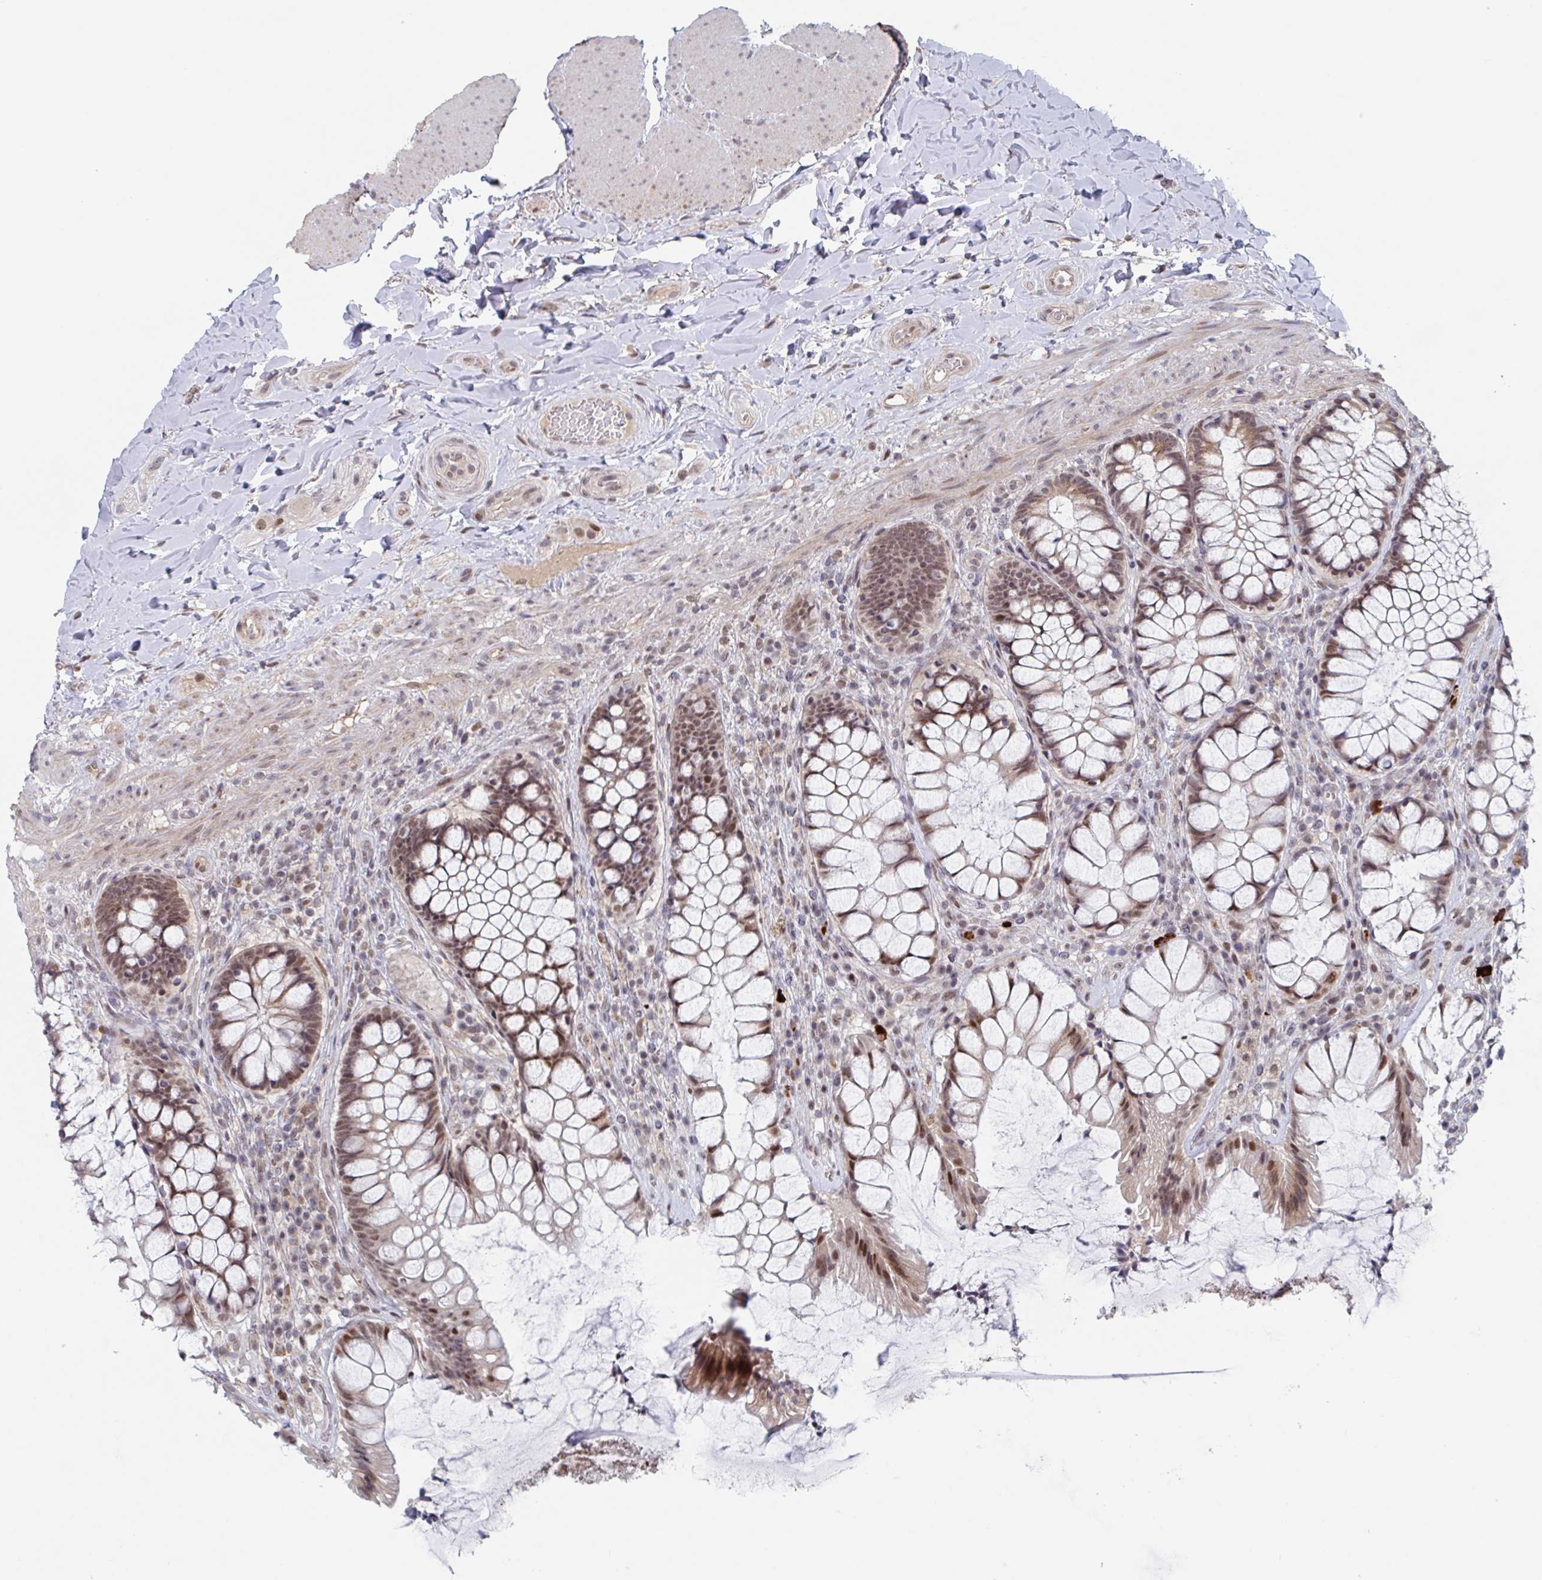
{"staining": {"intensity": "moderate", "quantity": ">75%", "location": "cytoplasmic/membranous,nuclear"}, "tissue": "rectum", "cell_type": "Glandular cells", "image_type": "normal", "snomed": [{"axis": "morphology", "description": "Normal tissue, NOS"}, {"axis": "topography", "description": "Rectum"}], "caption": "DAB immunohistochemical staining of benign human rectum reveals moderate cytoplasmic/membranous,nuclear protein expression in approximately >75% of glandular cells.", "gene": "RNF212", "patient": {"sex": "female", "age": 58}}